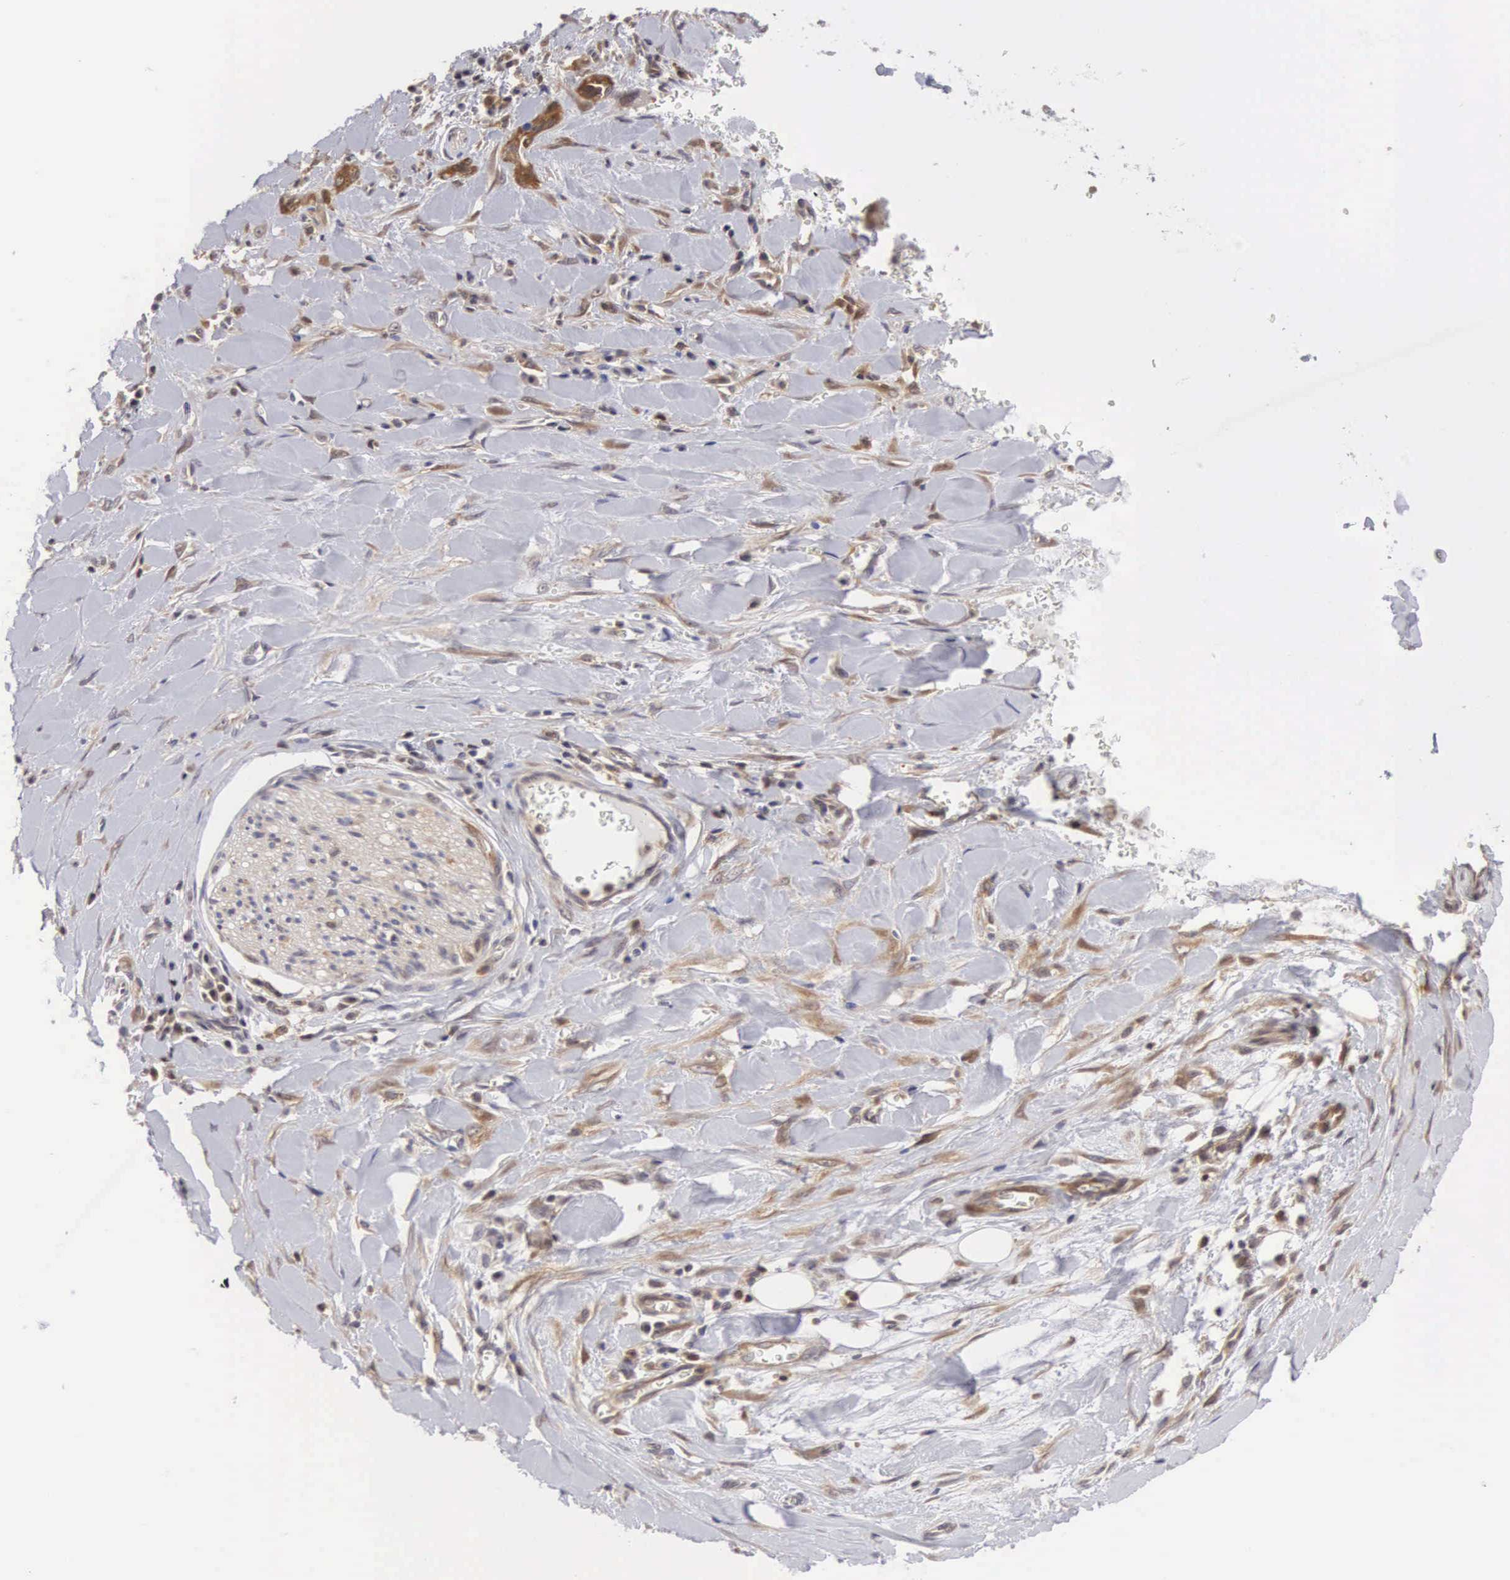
{"staining": {"intensity": "moderate", "quantity": "25%-75%", "location": "cytoplasmic/membranous"}, "tissue": "pancreatic cancer", "cell_type": "Tumor cells", "image_type": "cancer", "snomed": [{"axis": "morphology", "description": "Adenocarcinoma, NOS"}, {"axis": "topography", "description": "Pancreas"}], "caption": "A brown stain highlights moderate cytoplasmic/membranous positivity of a protein in pancreatic adenocarcinoma tumor cells.", "gene": "ADSL", "patient": {"sex": "male", "age": 69}}